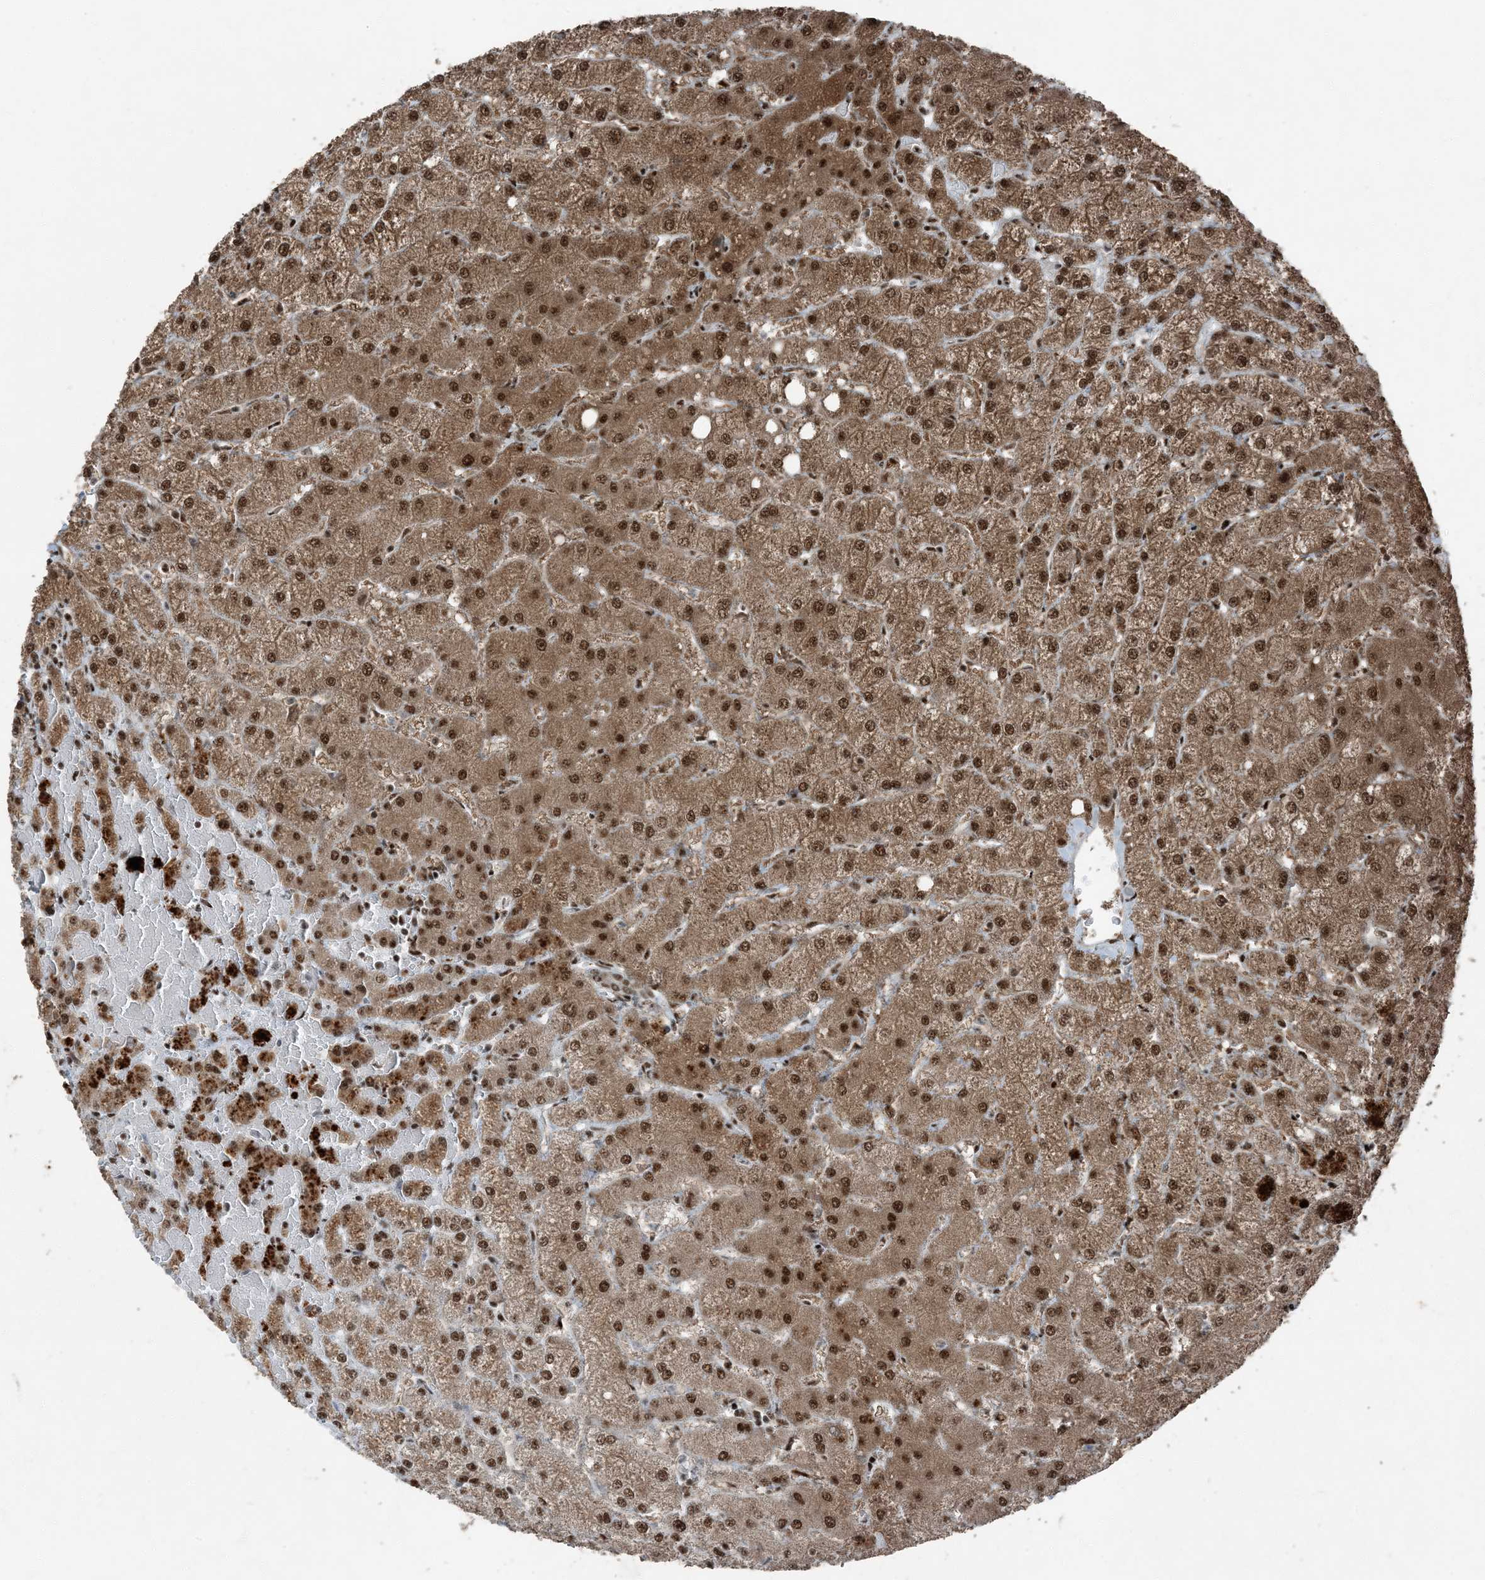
{"staining": {"intensity": "weak", "quantity": ">75%", "location": "cytoplasmic/membranous"}, "tissue": "liver", "cell_type": "Cholangiocytes", "image_type": "normal", "snomed": [{"axis": "morphology", "description": "Normal tissue, NOS"}, {"axis": "topography", "description": "Liver"}], "caption": "A brown stain labels weak cytoplasmic/membranous staining of a protein in cholangiocytes of benign human liver.", "gene": "TADA2B", "patient": {"sex": "female", "age": 54}}